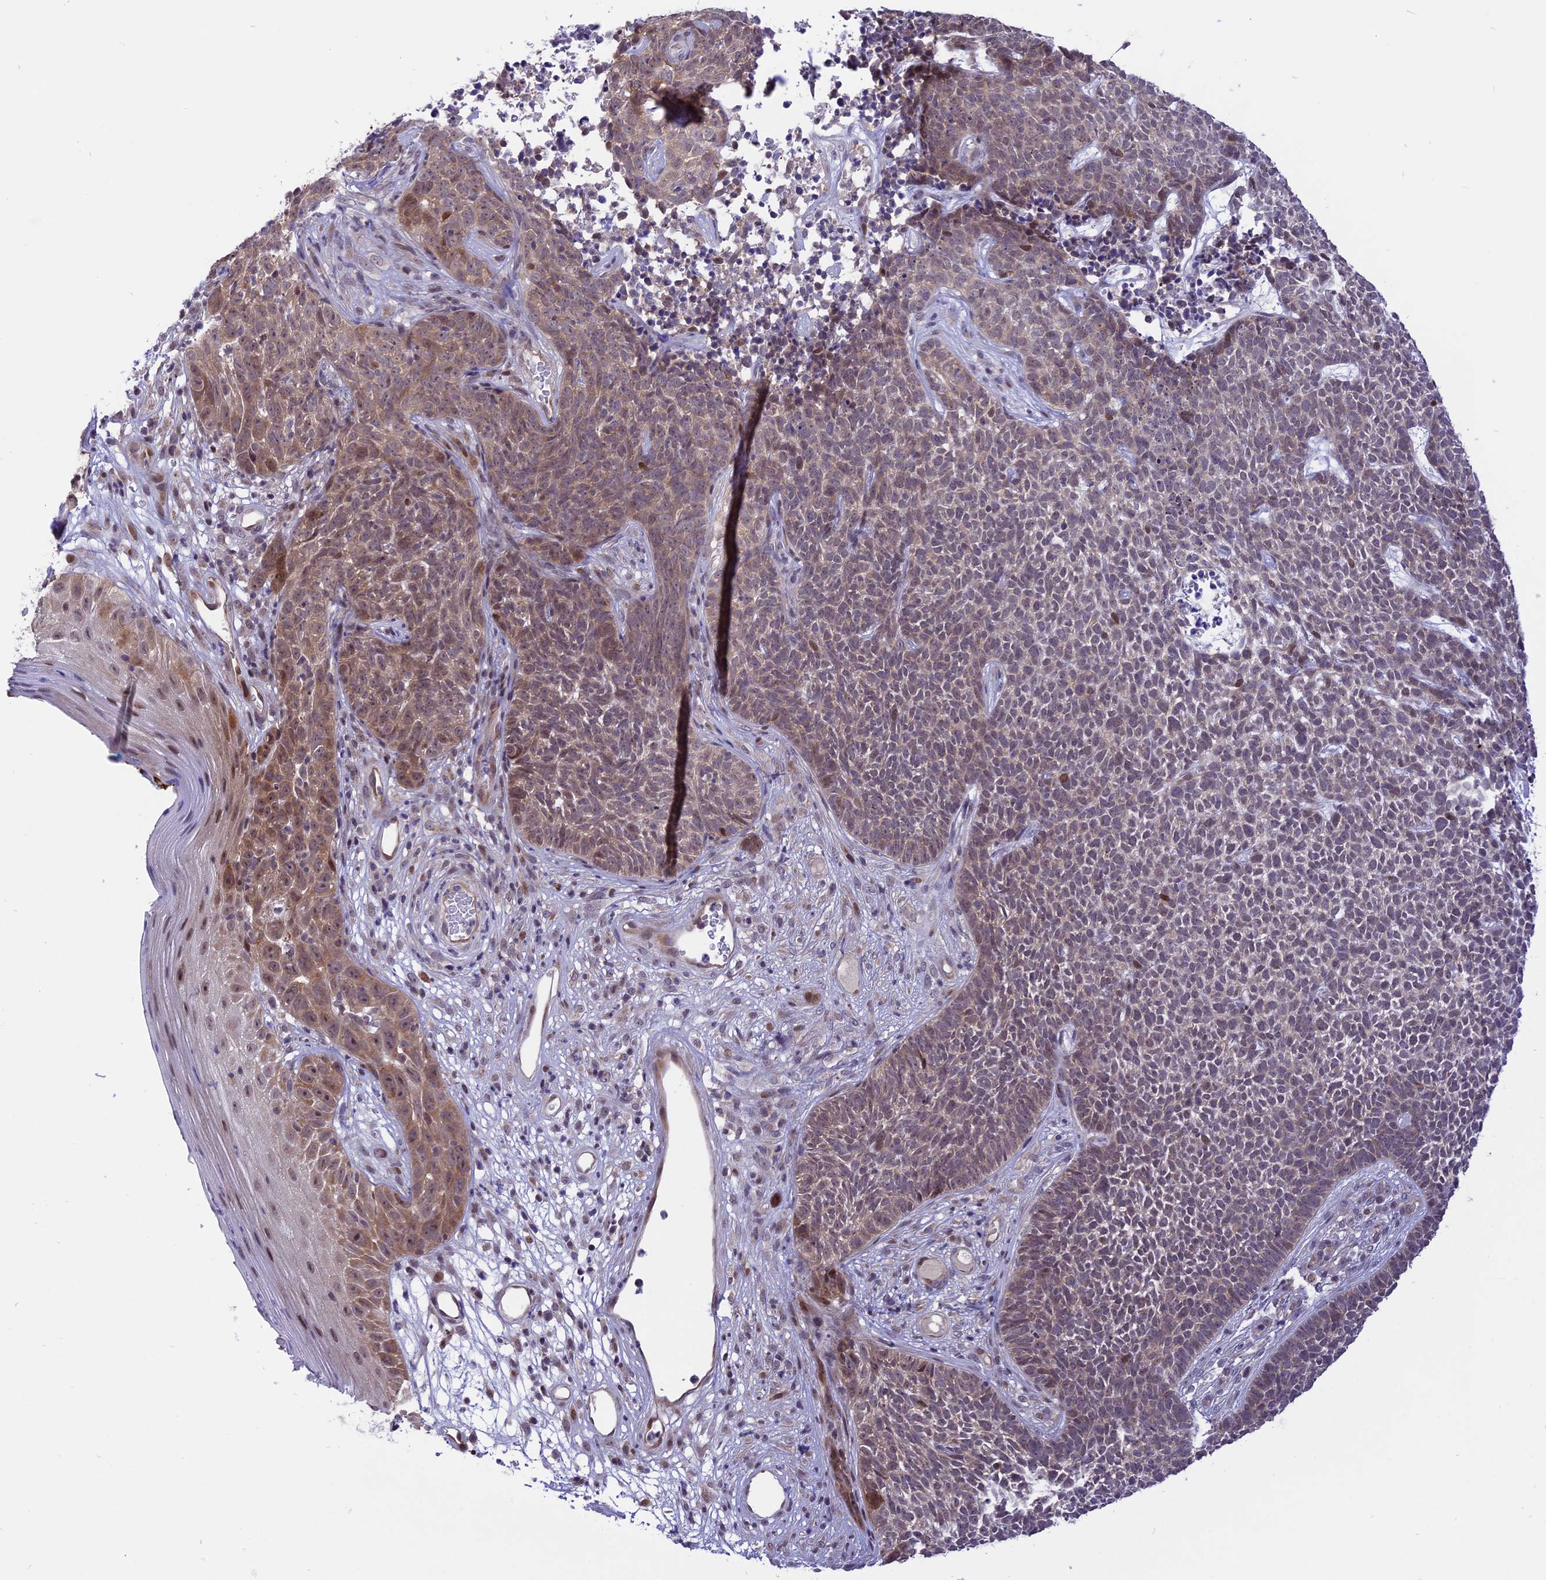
{"staining": {"intensity": "weak", "quantity": "25%-75%", "location": "cytoplasmic/membranous,nuclear"}, "tissue": "skin cancer", "cell_type": "Tumor cells", "image_type": "cancer", "snomed": [{"axis": "morphology", "description": "Basal cell carcinoma"}, {"axis": "topography", "description": "Skin"}], "caption": "Immunohistochemical staining of human skin cancer (basal cell carcinoma) exhibits weak cytoplasmic/membranous and nuclear protein staining in about 25%-75% of tumor cells.", "gene": "ZNF837", "patient": {"sex": "female", "age": 84}}